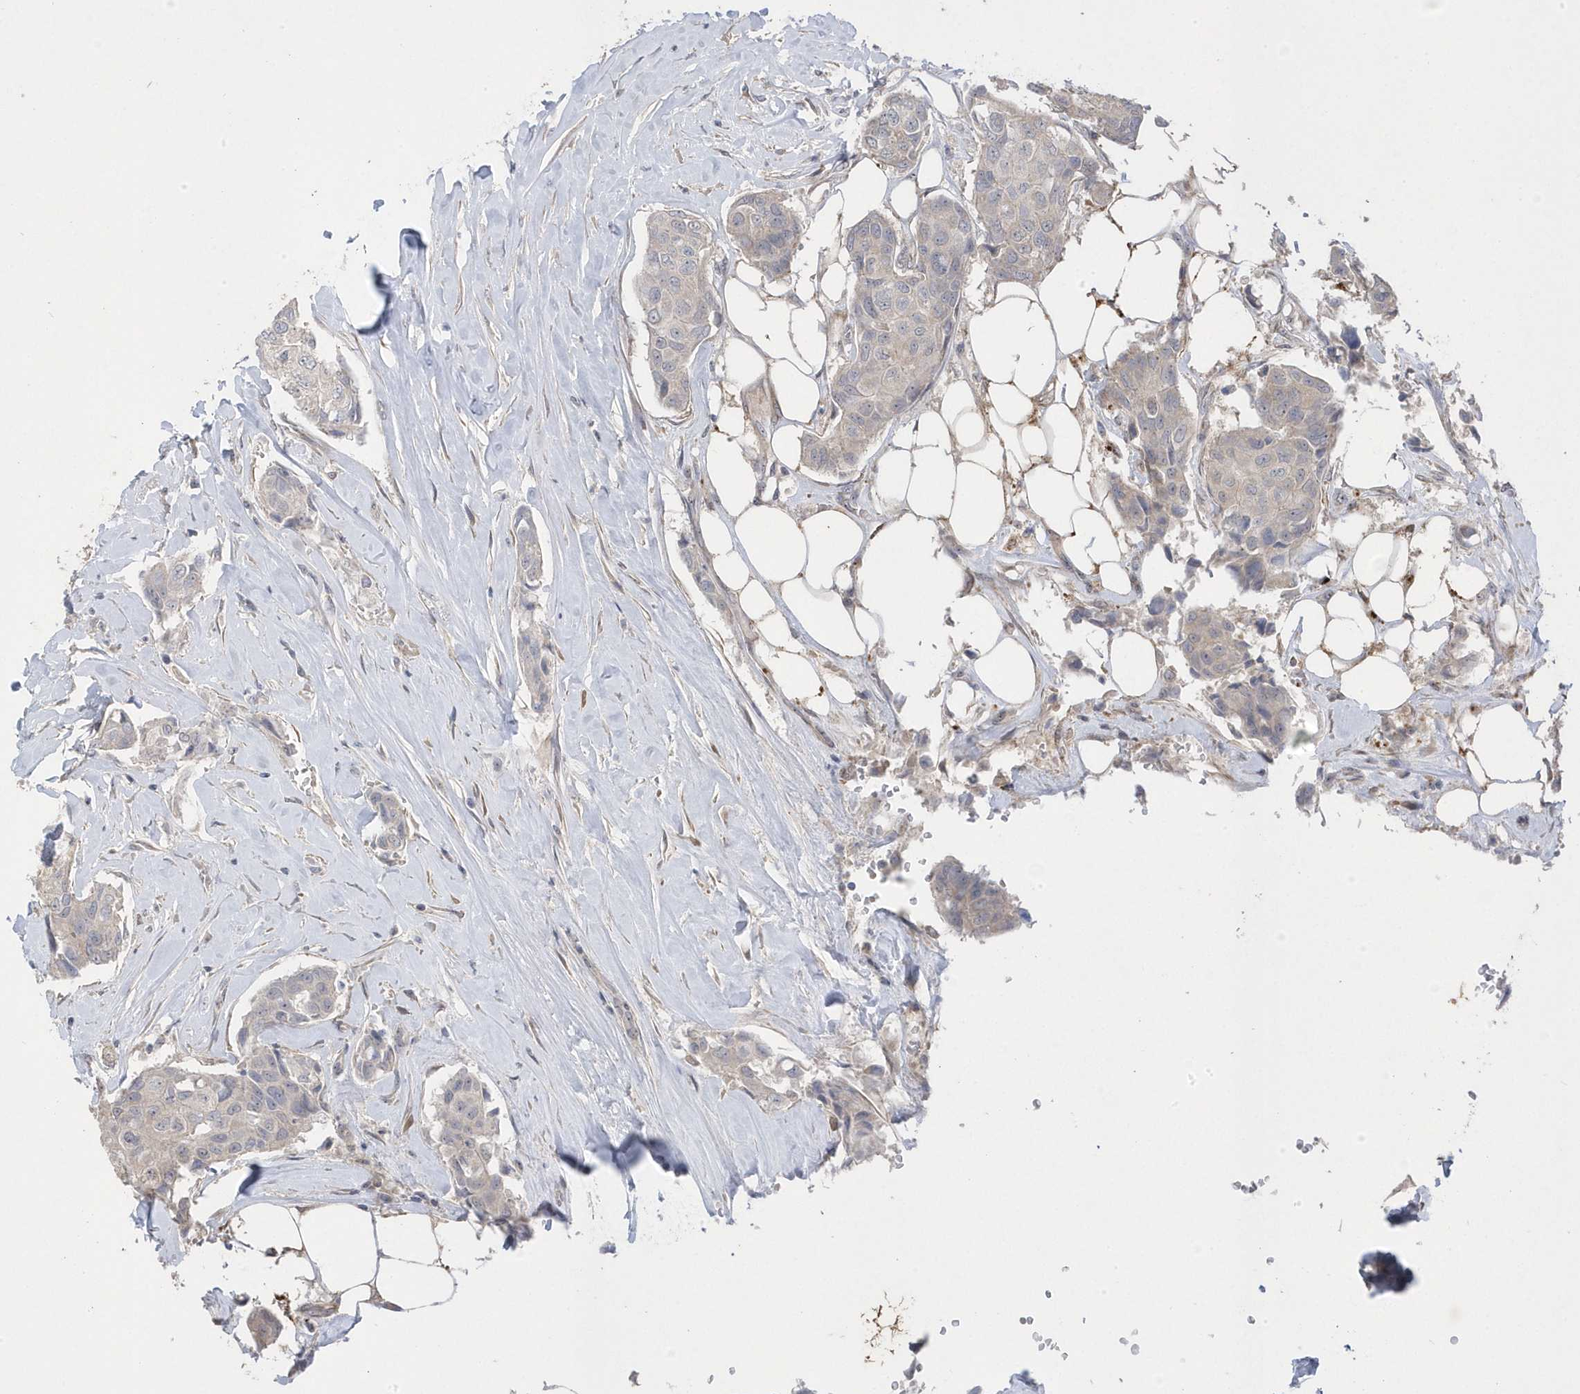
{"staining": {"intensity": "negative", "quantity": "none", "location": "none"}, "tissue": "breast cancer", "cell_type": "Tumor cells", "image_type": "cancer", "snomed": [{"axis": "morphology", "description": "Duct carcinoma"}, {"axis": "topography", "description": "Breast"}], "caption": "Immunohistochemistry photomicrograph of neoplastic tissue: human breast cancer stained with DAB (3,3'-diaminobenzidine) displays no significant protein expression in tumor cells. (DAB immunohistochemistry with hematoxylin counter stain).", "gene": "GTPBP6", "patient": {"sex": "female", "age": 80}}